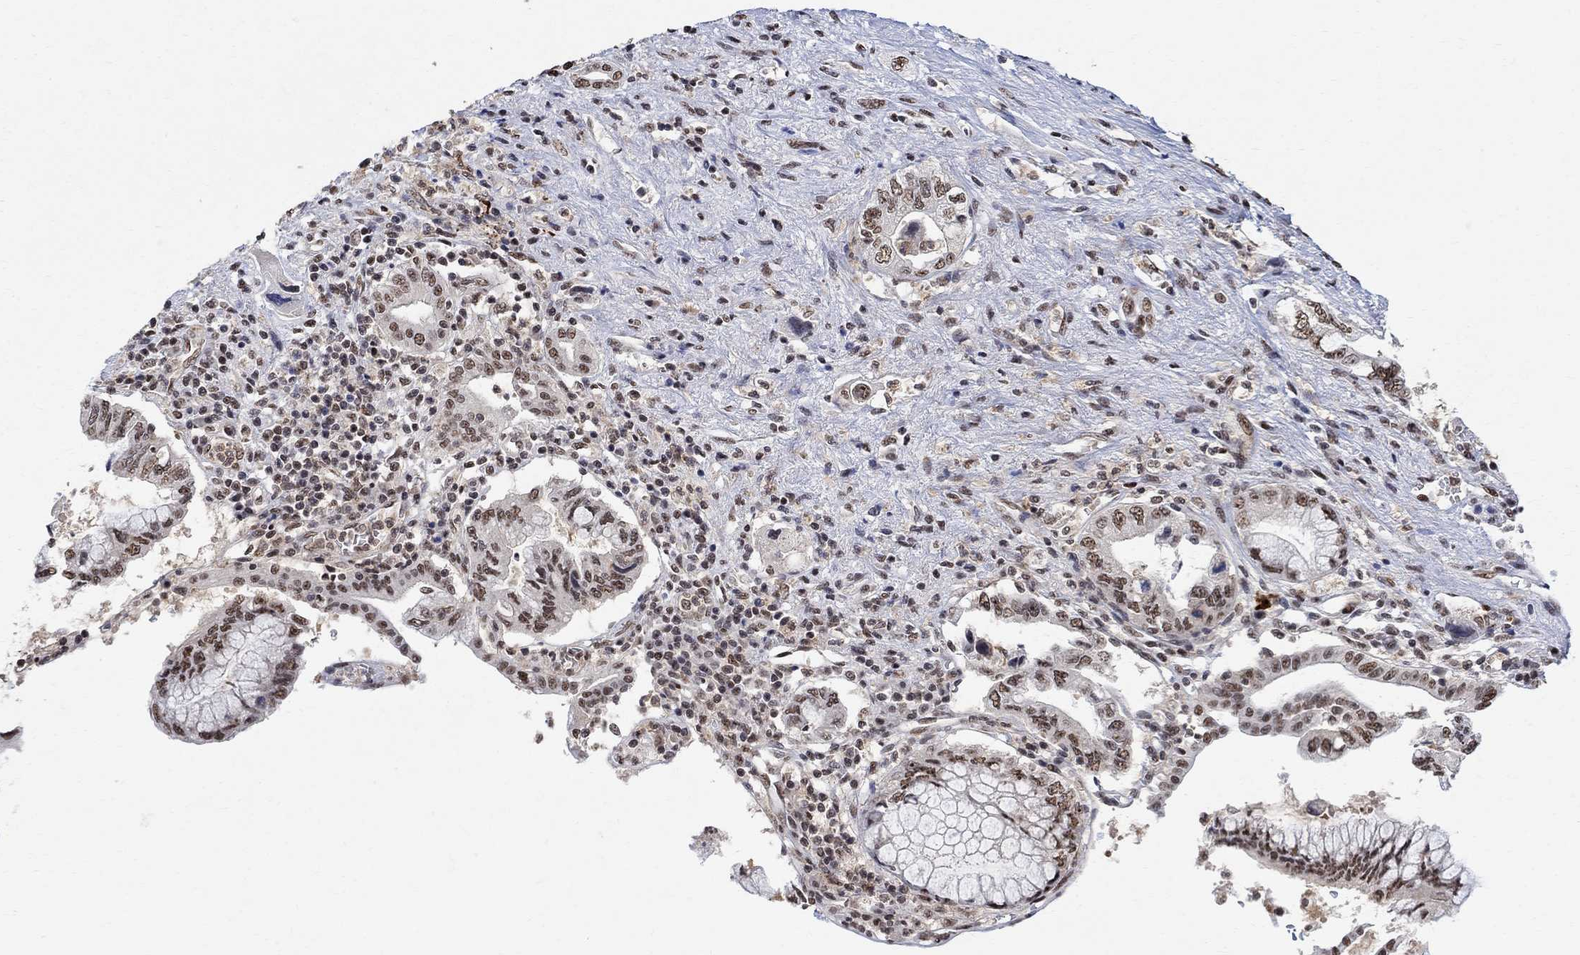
{"staining": {"intensity": "moderate", "quantity": ">75%", "location": "nuclear"}, "tissue": "pancreatic cancer", "cell_type": "Tumor cells", "image_type": "cancer", "snomed": [{"axis": "morphology", "description": "Adenocarcinoma, NOS"}, {"axis": "topography", "description": "Pancreas"}], "caption": "IHC histopathology image of neoplastic tissue: adenocarcinoma (pancreatic) stained using IHC displays medium levels of moderate protein expression localized specifically in the nuclear of tumor cells, appearing as a nuclear brown color.", "gene": "E4F1", "patient": {"sex": "female", "age": 73}}